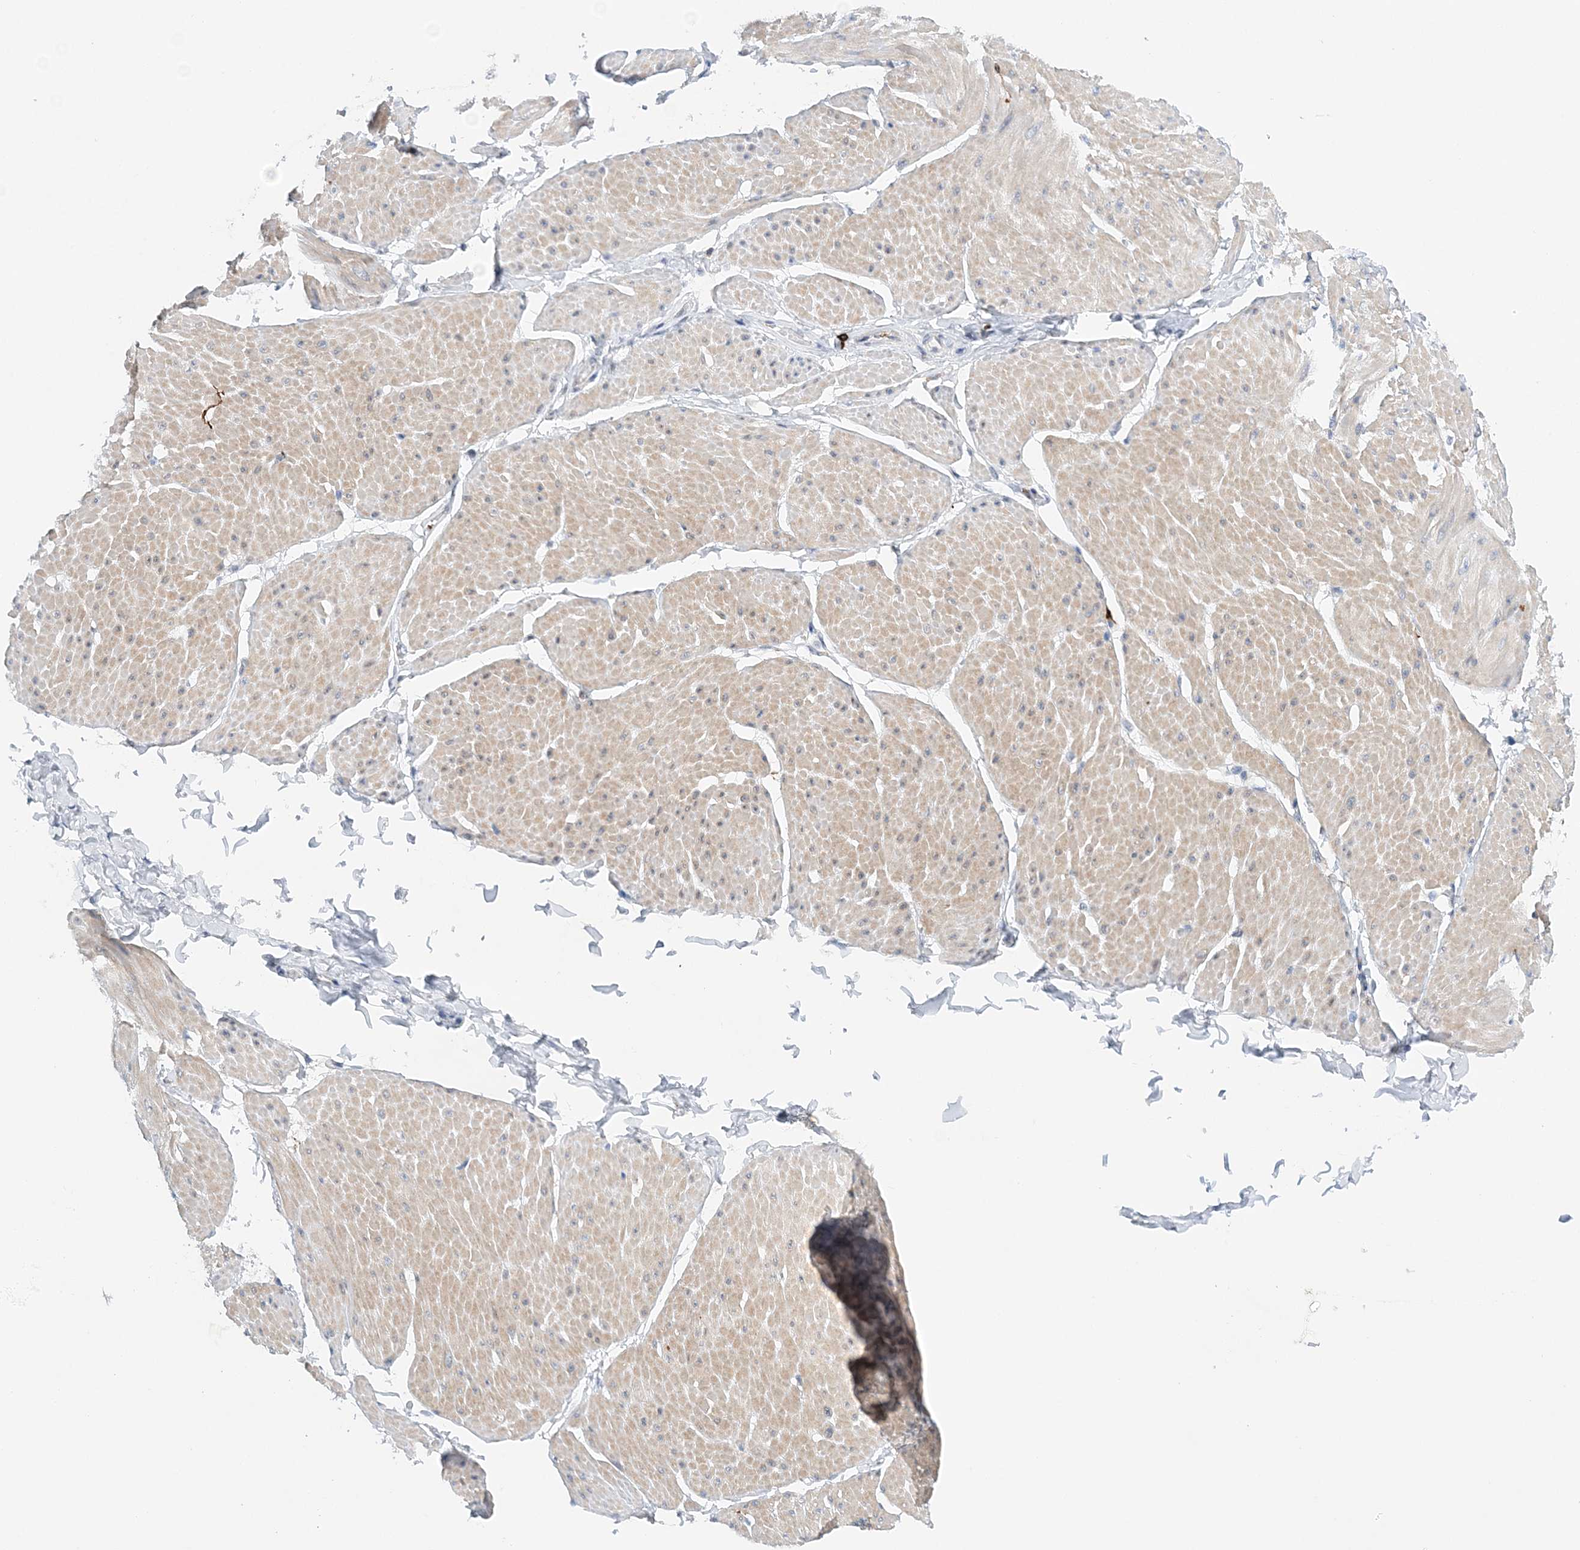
{"staining": {"intensity": "weak", "quantity": "25%-75%", "location": "cytoplasmic/membranous"}, "tissue": "smooth muscle", "cell_type": "Smooth muscle cells", "image_type": "normal", "snomed": [{"axis": "morphology", "description": "Urothelial carcinoma, High grade"}, {"axis": "topography", "description": "Urinary bladder"}], "caption": "A brown stain labels weak cytoplasmic/membranous staining of a protein in smooth muscle cells of unremarkable human smooth muscle.", "gene": "PRMT9", "patient": {"sex": "male", "age": 46}}